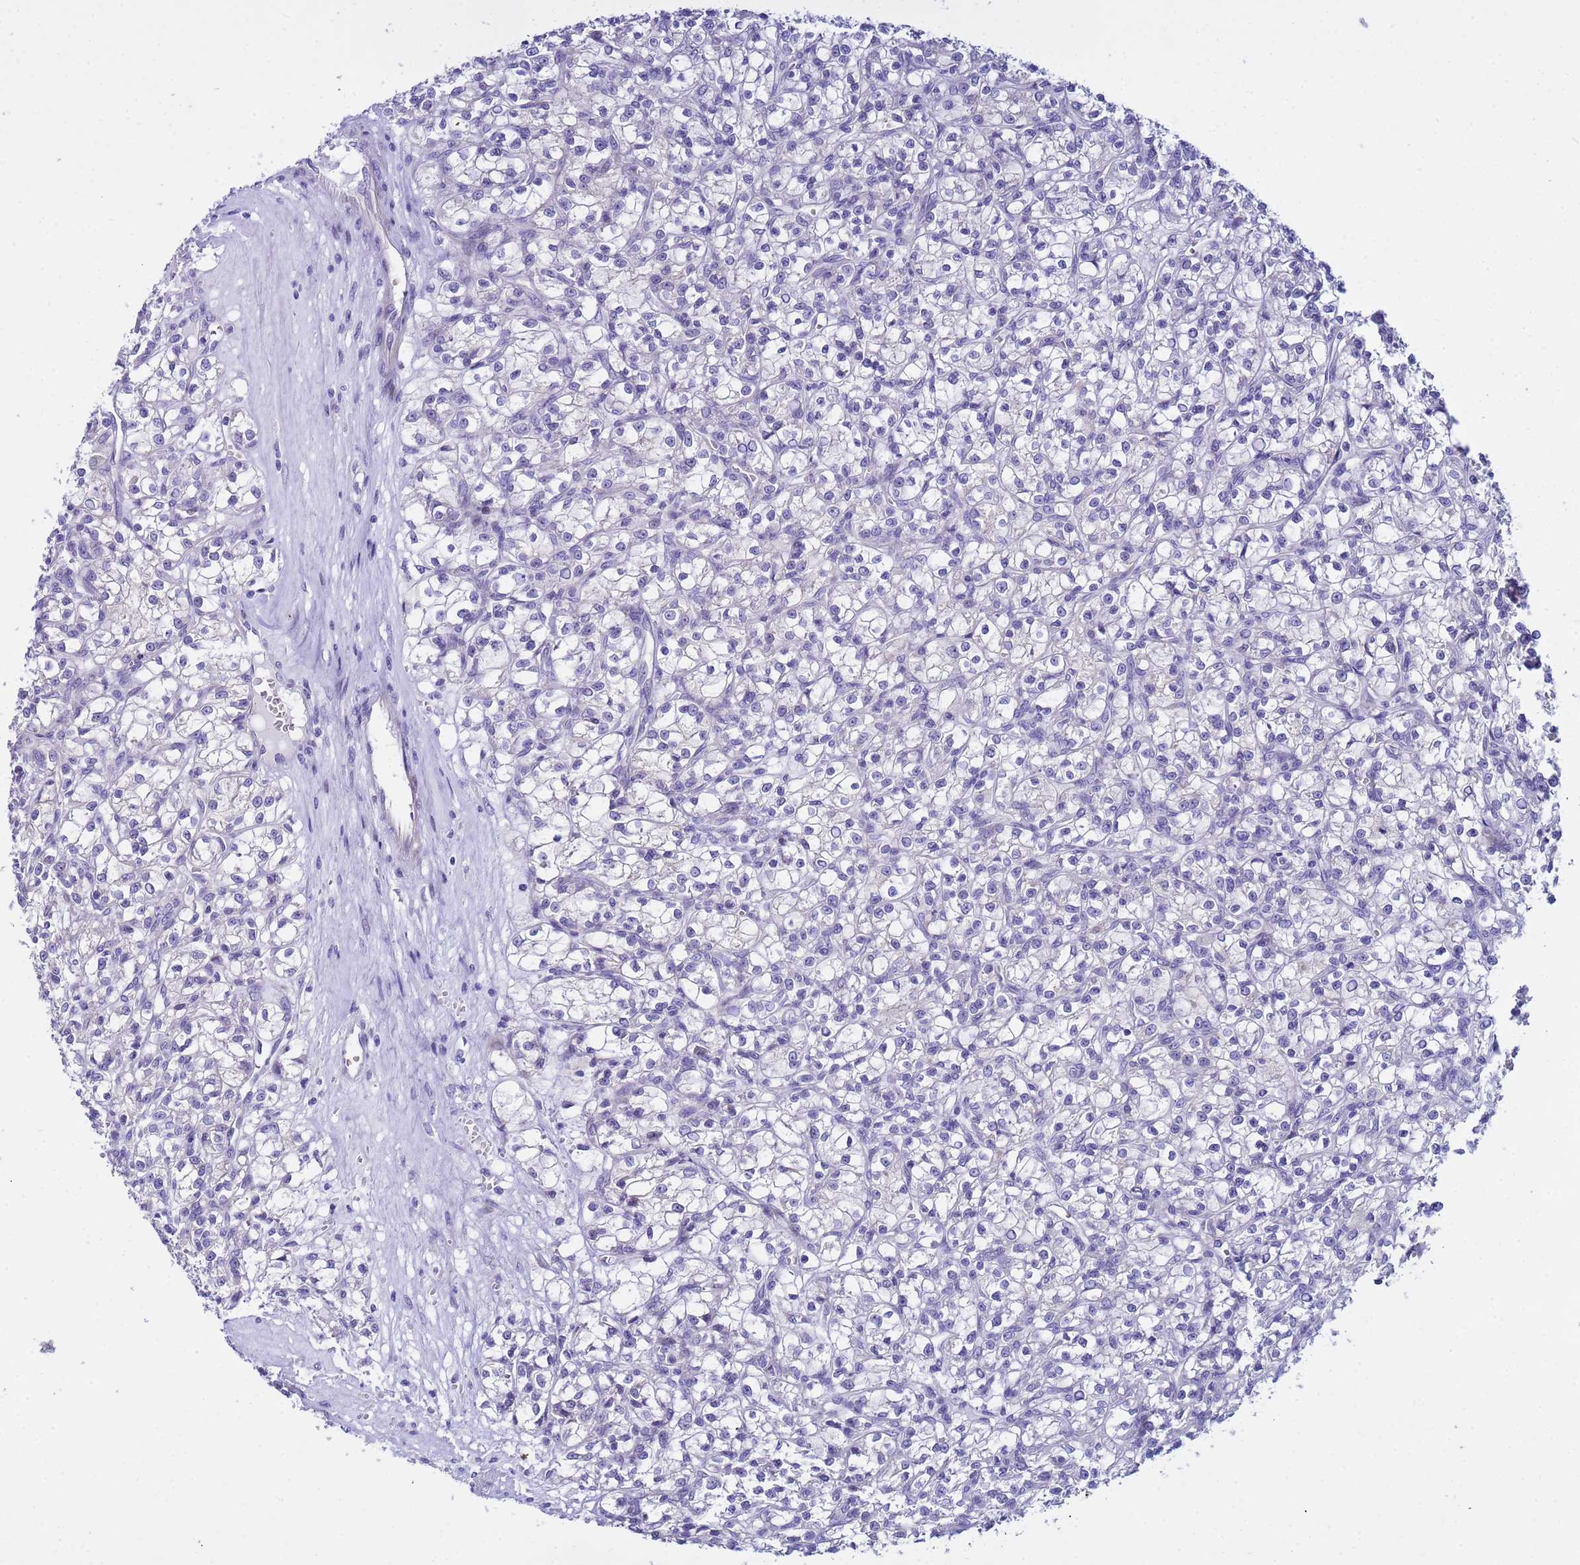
{"staining": {"intensity": "negative", "quantity": "none", "location": "none"}, "tissue": "renal cancer", "cell_type": "Tumor cells", "image_type": "cancer", "snomed": [{"axis": "morphology", "description": "Adenocarcinoma, NOS"}, {"axis": "topography", "description": "Kidney"}], "caption": "There is no significant positivity in tumor cells of renal cancer (adenocarcinoma). (DAB (3,3'-diaminobenzidine) immunohistochemistry (IHC) visualized using brightfield microscopy, high magnification).", "gene": "IGSF11", "patient": {"sex": "female", "age": 59}}